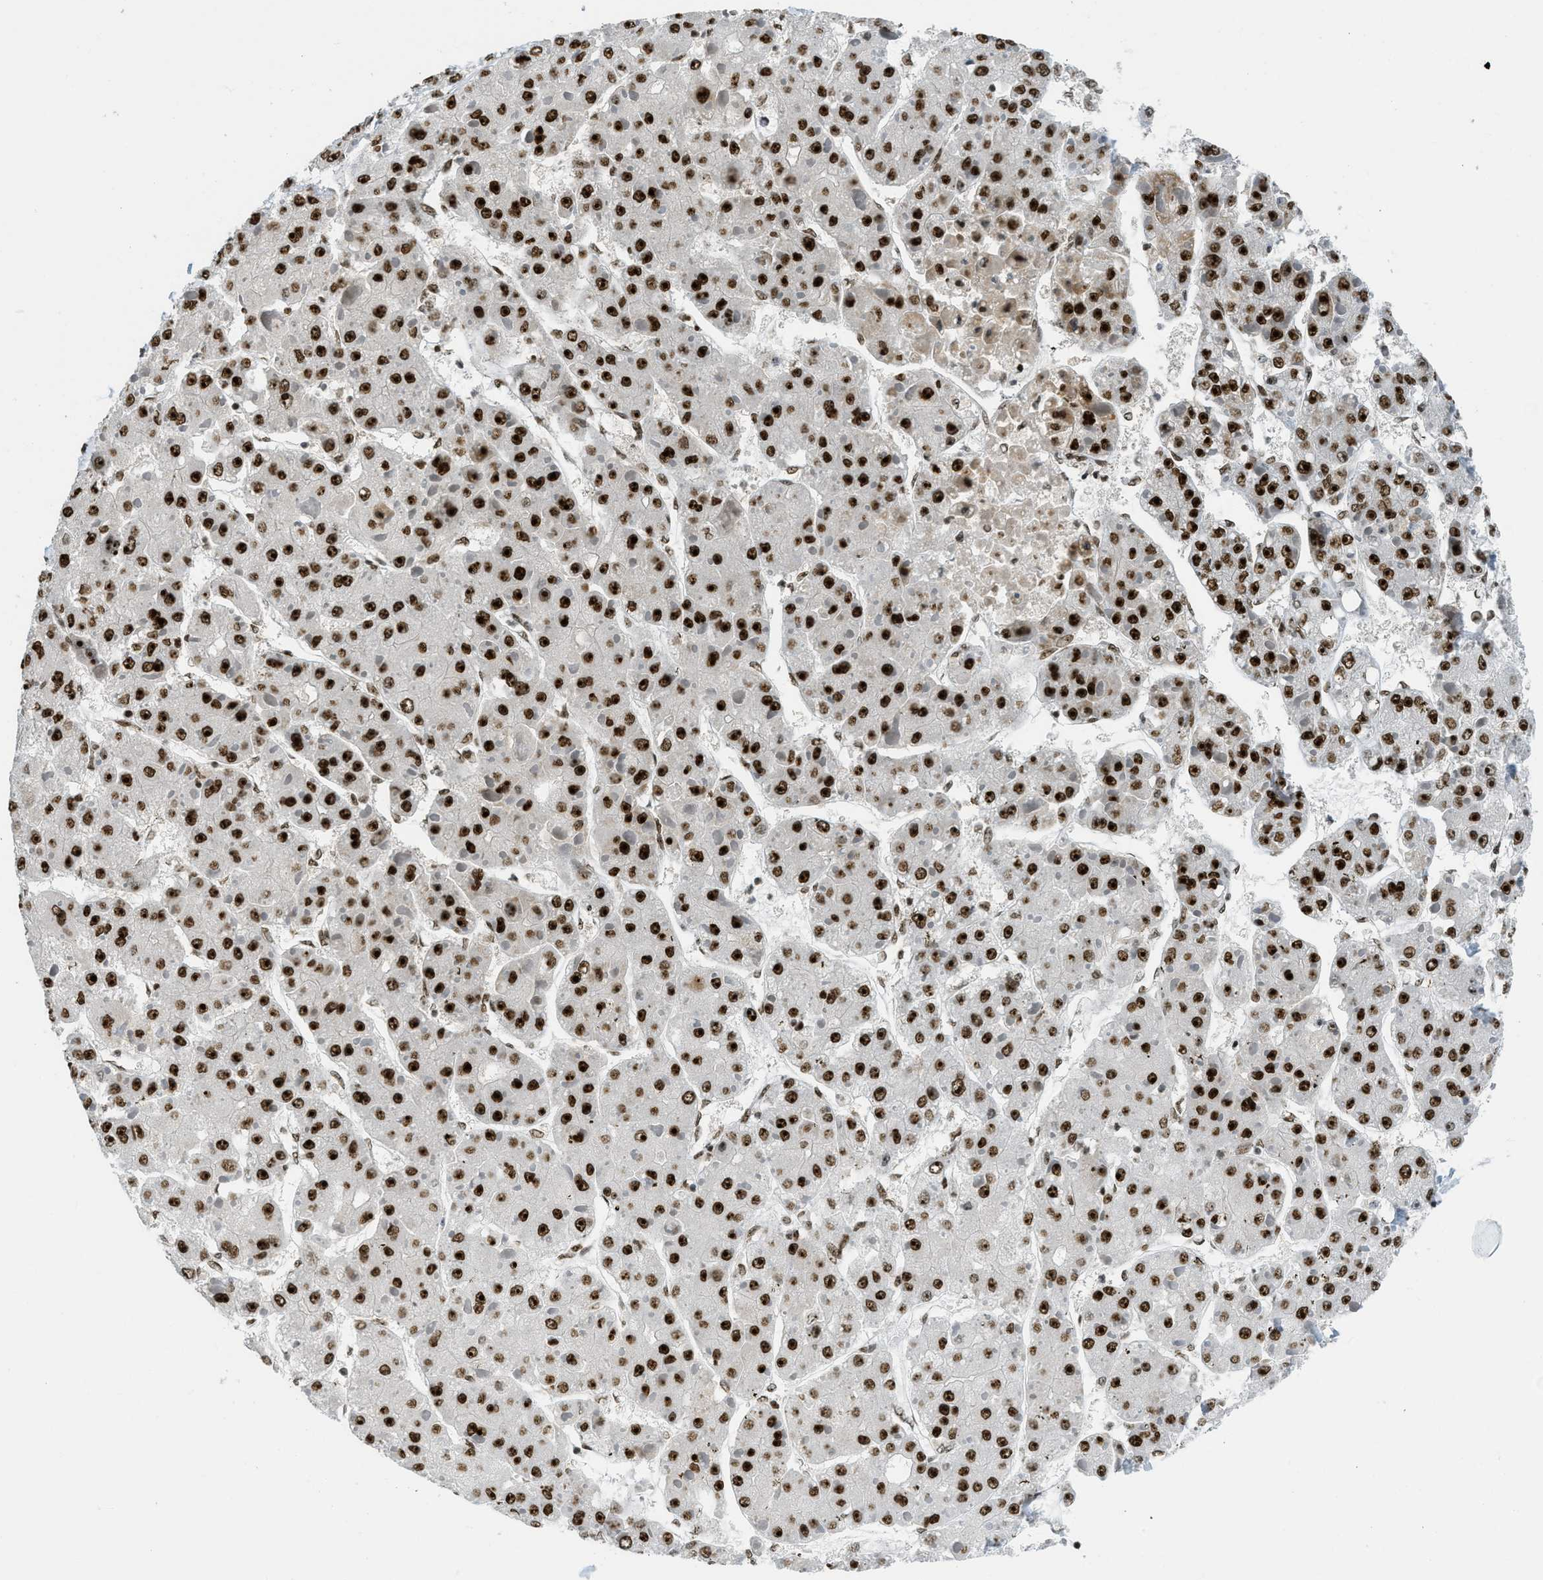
{"staining": {"intensity": "strong", "quantity": ">75%", "location": "nuclear"}, "tissue": "liver cancer", "cell_type": "Tumor cells", "image_type": "cancer", "snomed": [{"axis": "morphology", "description": "Carcinoma, Hepatocellular, NOS"}, {"axis": "topography", "description": "Liver"}], "caption": "Immunohistochemical staining of human liver cancer exhibits strong nuclear protein expression in about >75% of tumor cells.", "gene": "URB1", "patient": {"sex": "female", "age": 73}}